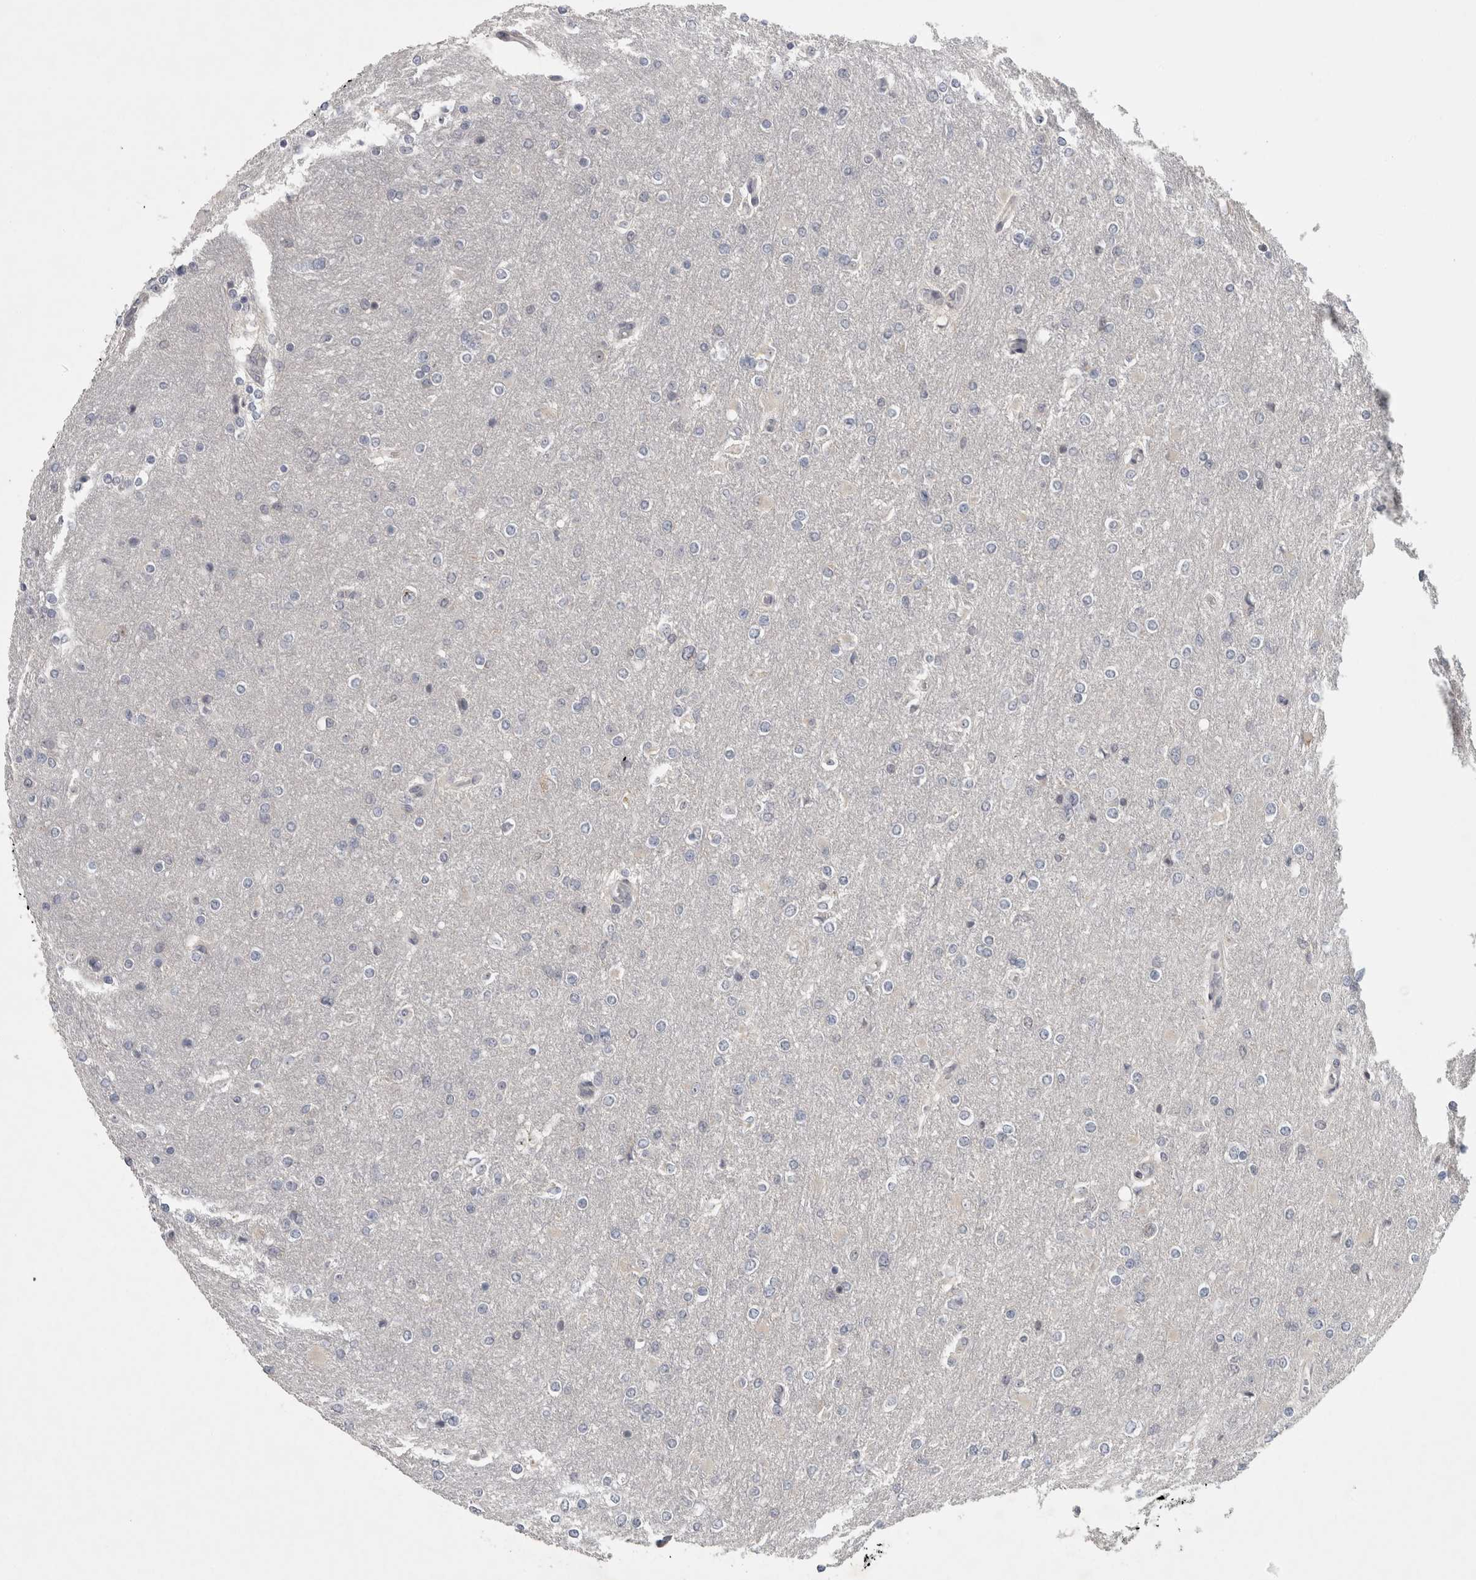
{"staining": {"intensity": "negative", "quantity": "none", "location": "none"}, "tissue": "glioma", "cell_type": "Tumor cells", "image_type": "cancer", "snomed": [{"axis": "morphology", "description": "Glioma, malignant, High grade"}, {"axis": "topography", "description": "Cerebral cortex"}], "caption": "There is no significant positivity in tumor cells of glioma.", "gene": "RBM28", "patient": {"sex": "female", "age": 36}}